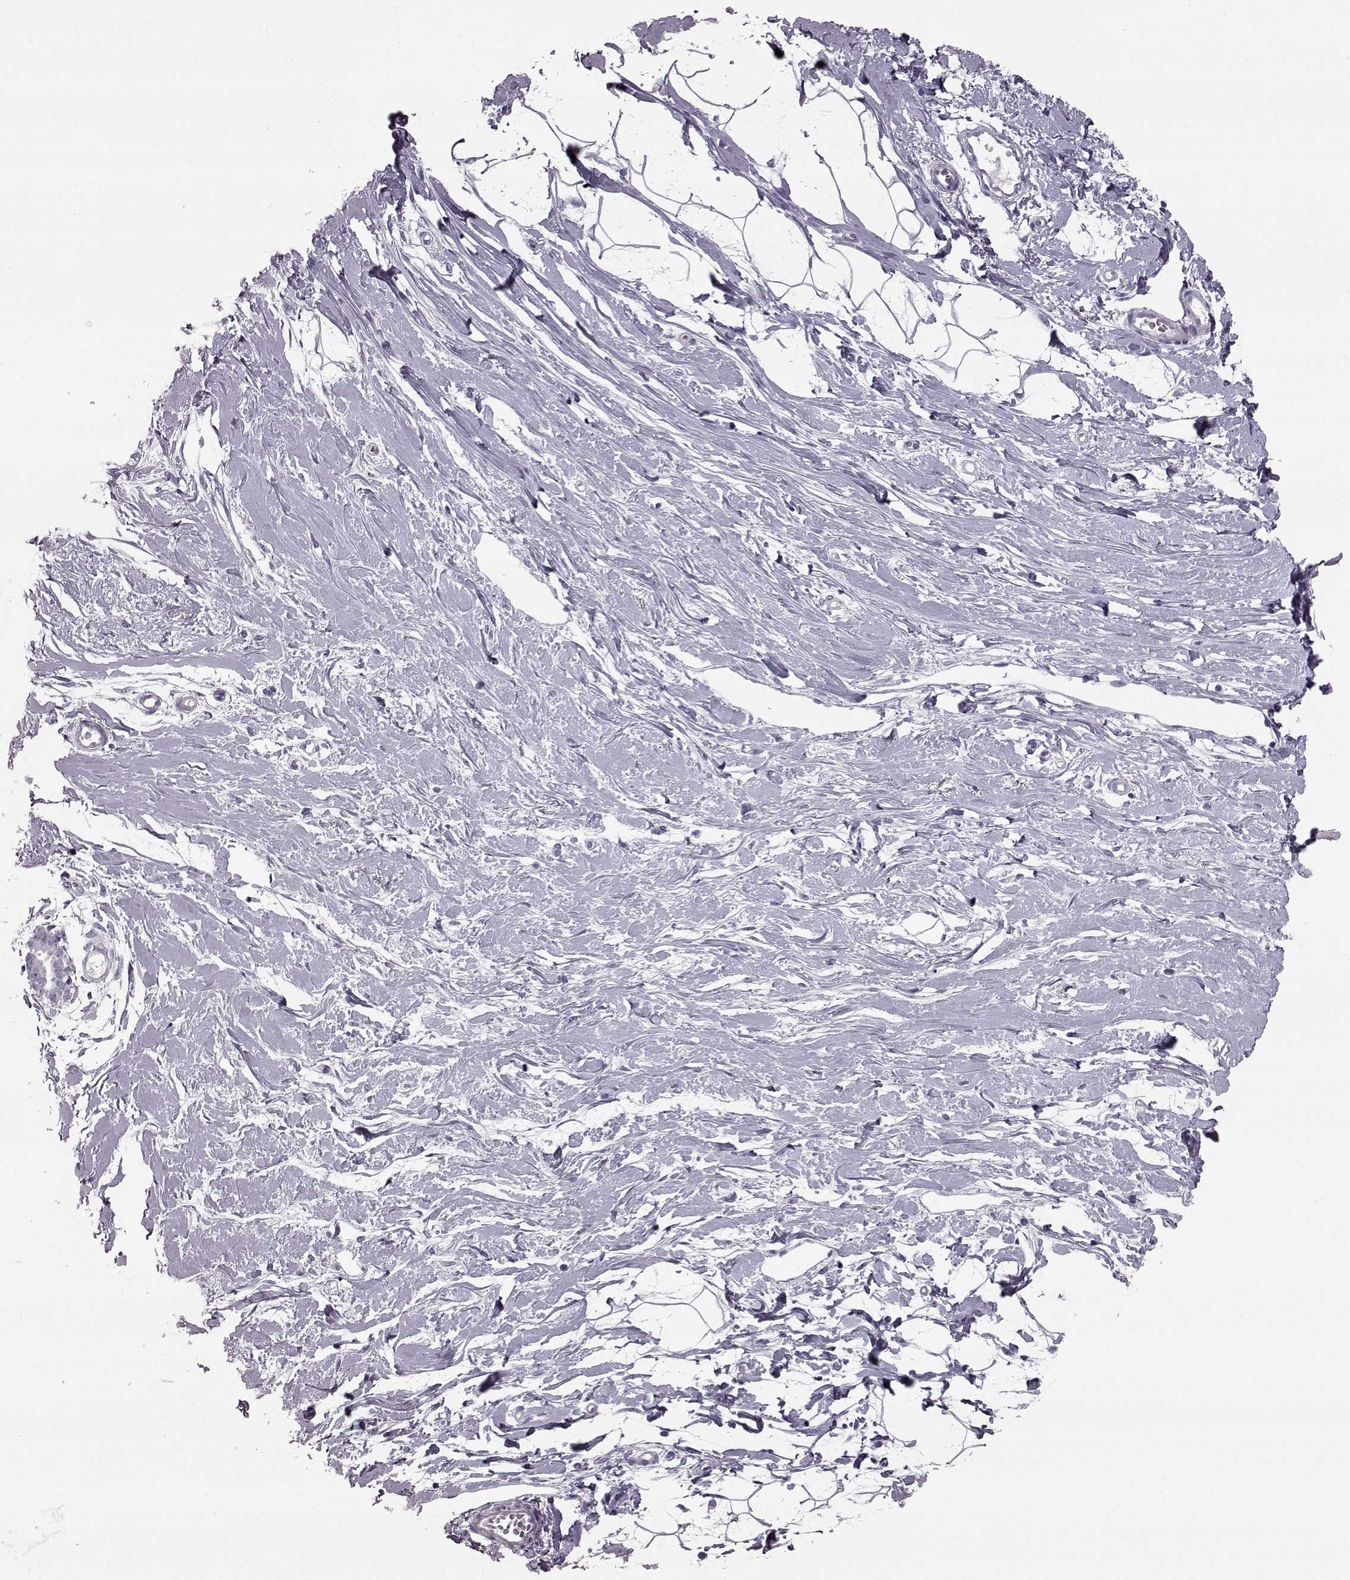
{"staining": {"intensity": "negative", "quantity": "none", "location": "none"}, "tissue": "breast", "cell_type": "Adipocytes", "image_type": "normal", "snomed": [{"axis": "morphology", "description": "Normal tissue, NOS"}, {"axis": "topography", "description": "Breast"}], "caption": "This is a micrograph of immunohistochemistry staining of unremarkable breast, which shows no expression in adipocytes.", "gene": "PRPH2", "patient": {"sex": "female", "age": 49}}